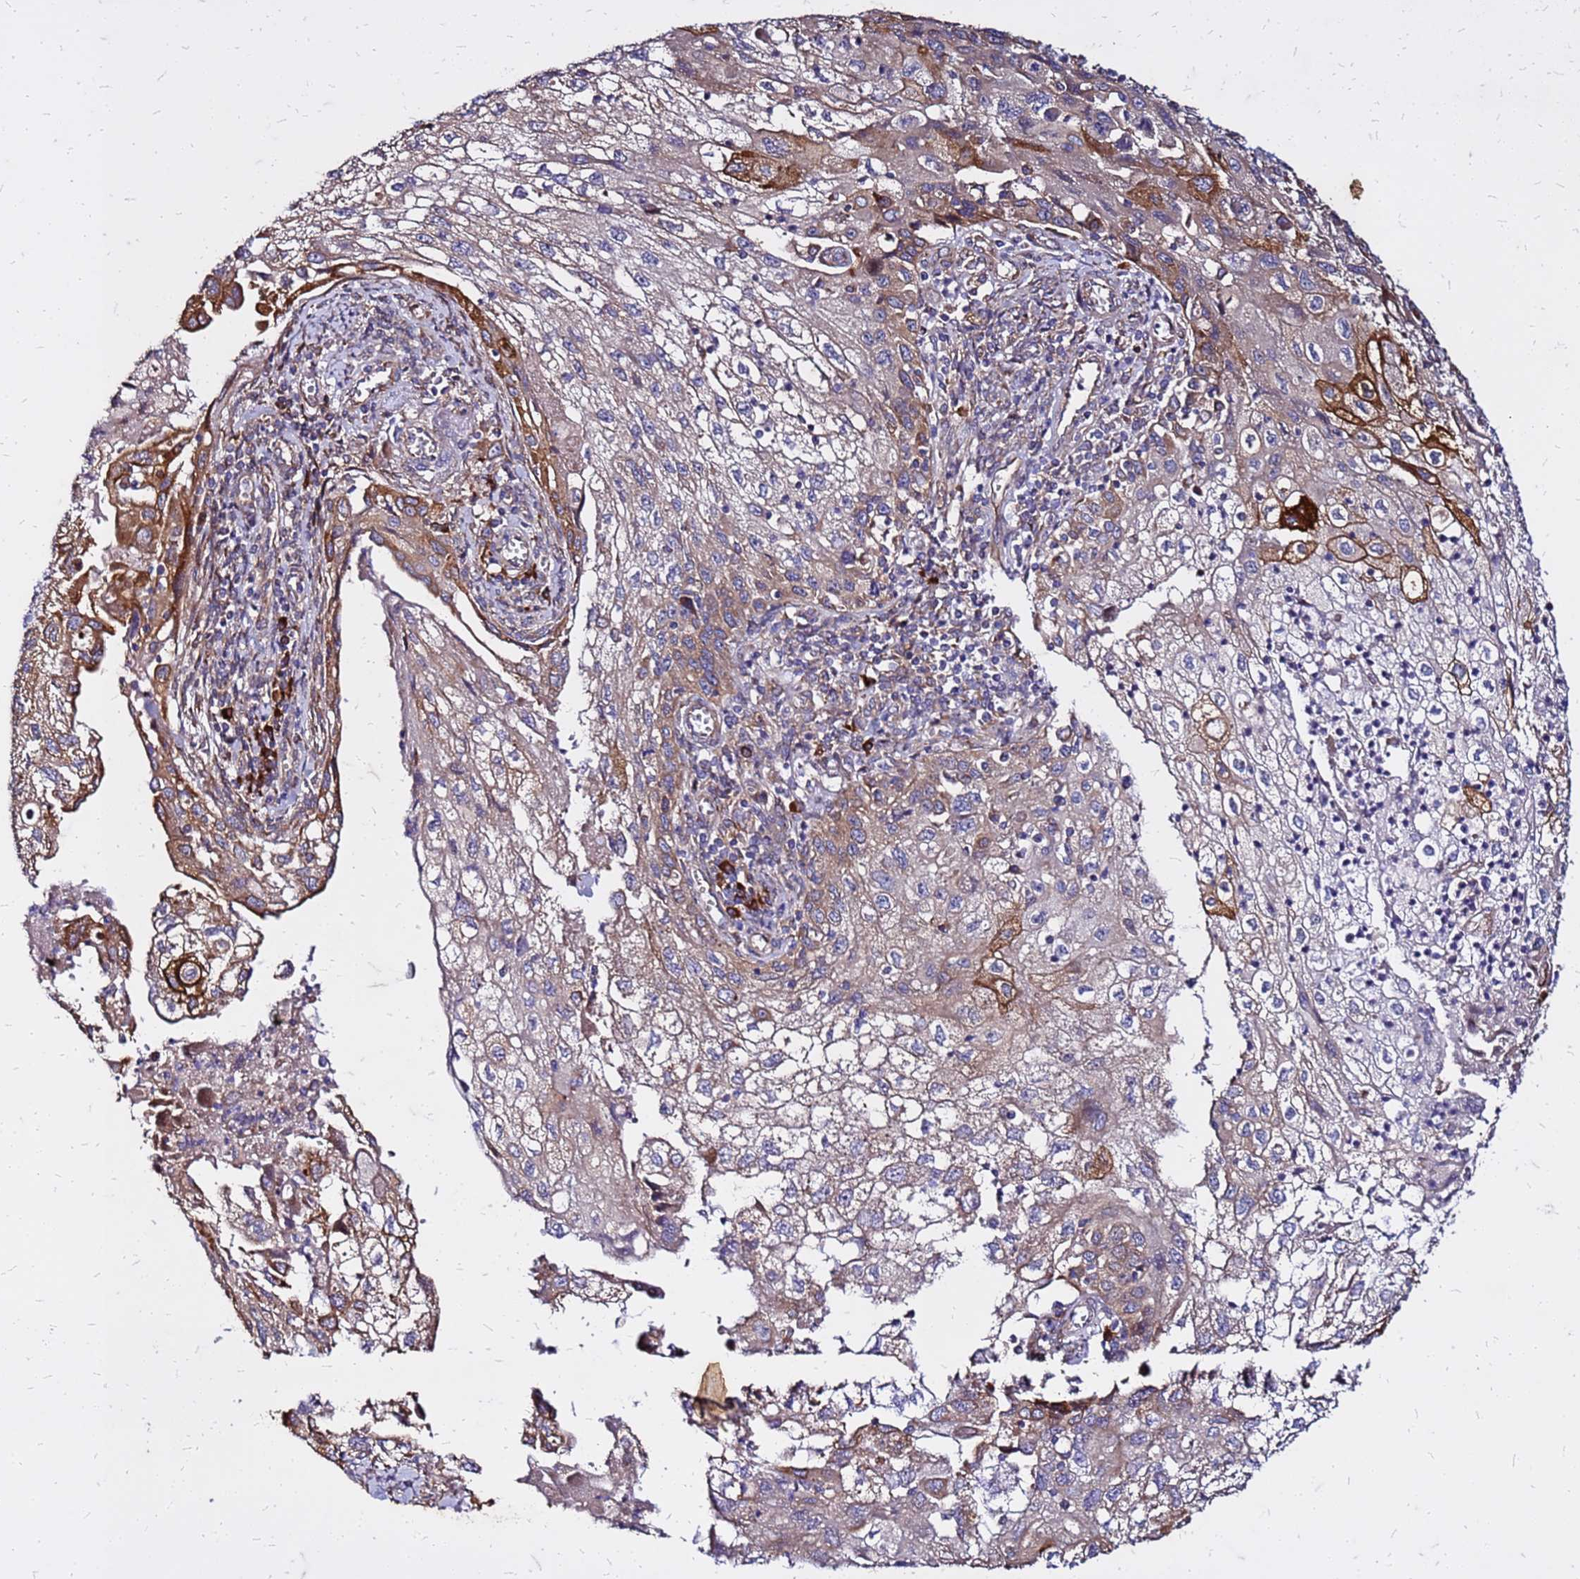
{"staining": {"intensity": "moderate", "quantity": "25%-75%", "location": "cytoplasmic/membranous"}, "tissue": "cervical cancer", "cell_type": "Tumor cells", "image_type": "cancer", "snomed": [{"axis": "morphology", "description": "Squamous cell carcinoma, NOS"}, {"axis": "topography", "description": "Cervix"}], "caption": "A histopathology image of cervical cancer stained for a protein reveals moderate cytoplasmic/membranous brown staining in tumor cells. The protein of interest is shown in brown color, while the nuclei are stained blue.", "gene": "VMO1", "patient": {"sex": "female", "age": 67}}